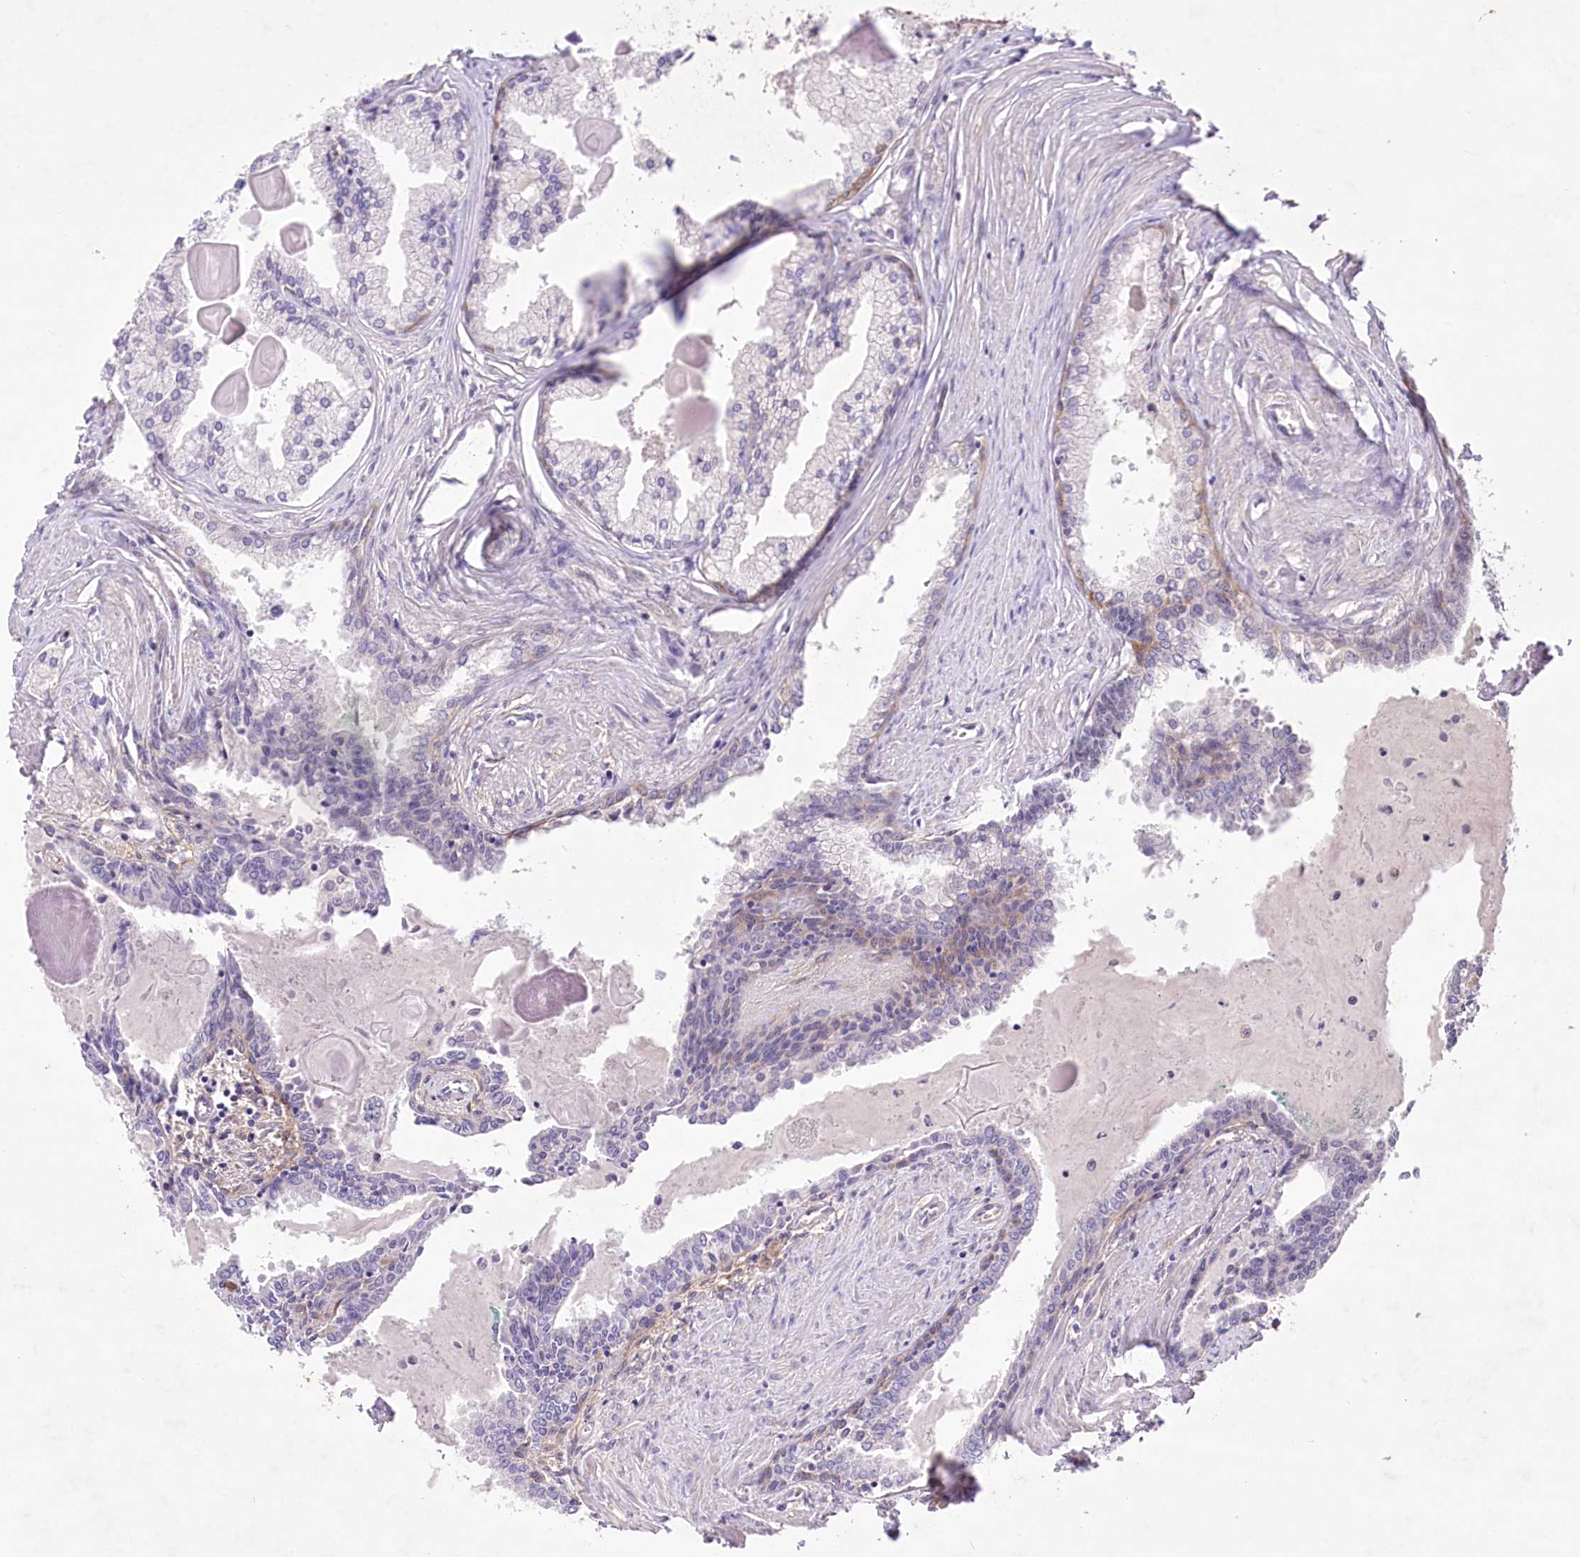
{"staining": {"intensity": "negative", "quantity": "none", "location": "none"}, "tissue": "prostate cancer", "cell_type": "Tumor cells", "image_type": "cancer", "snomed": [{"axis": "morphology", "description": "Adenocarcinoma, High grade"}, {"axis": "topography", "description": "Prostate"}], "caption": "The image displays no staining of tumor cells in prostate cancer (adenocarcinoma (high-grade)).", "gene": "ENPP1", "patient": {"sex": "male", "age": 68}}